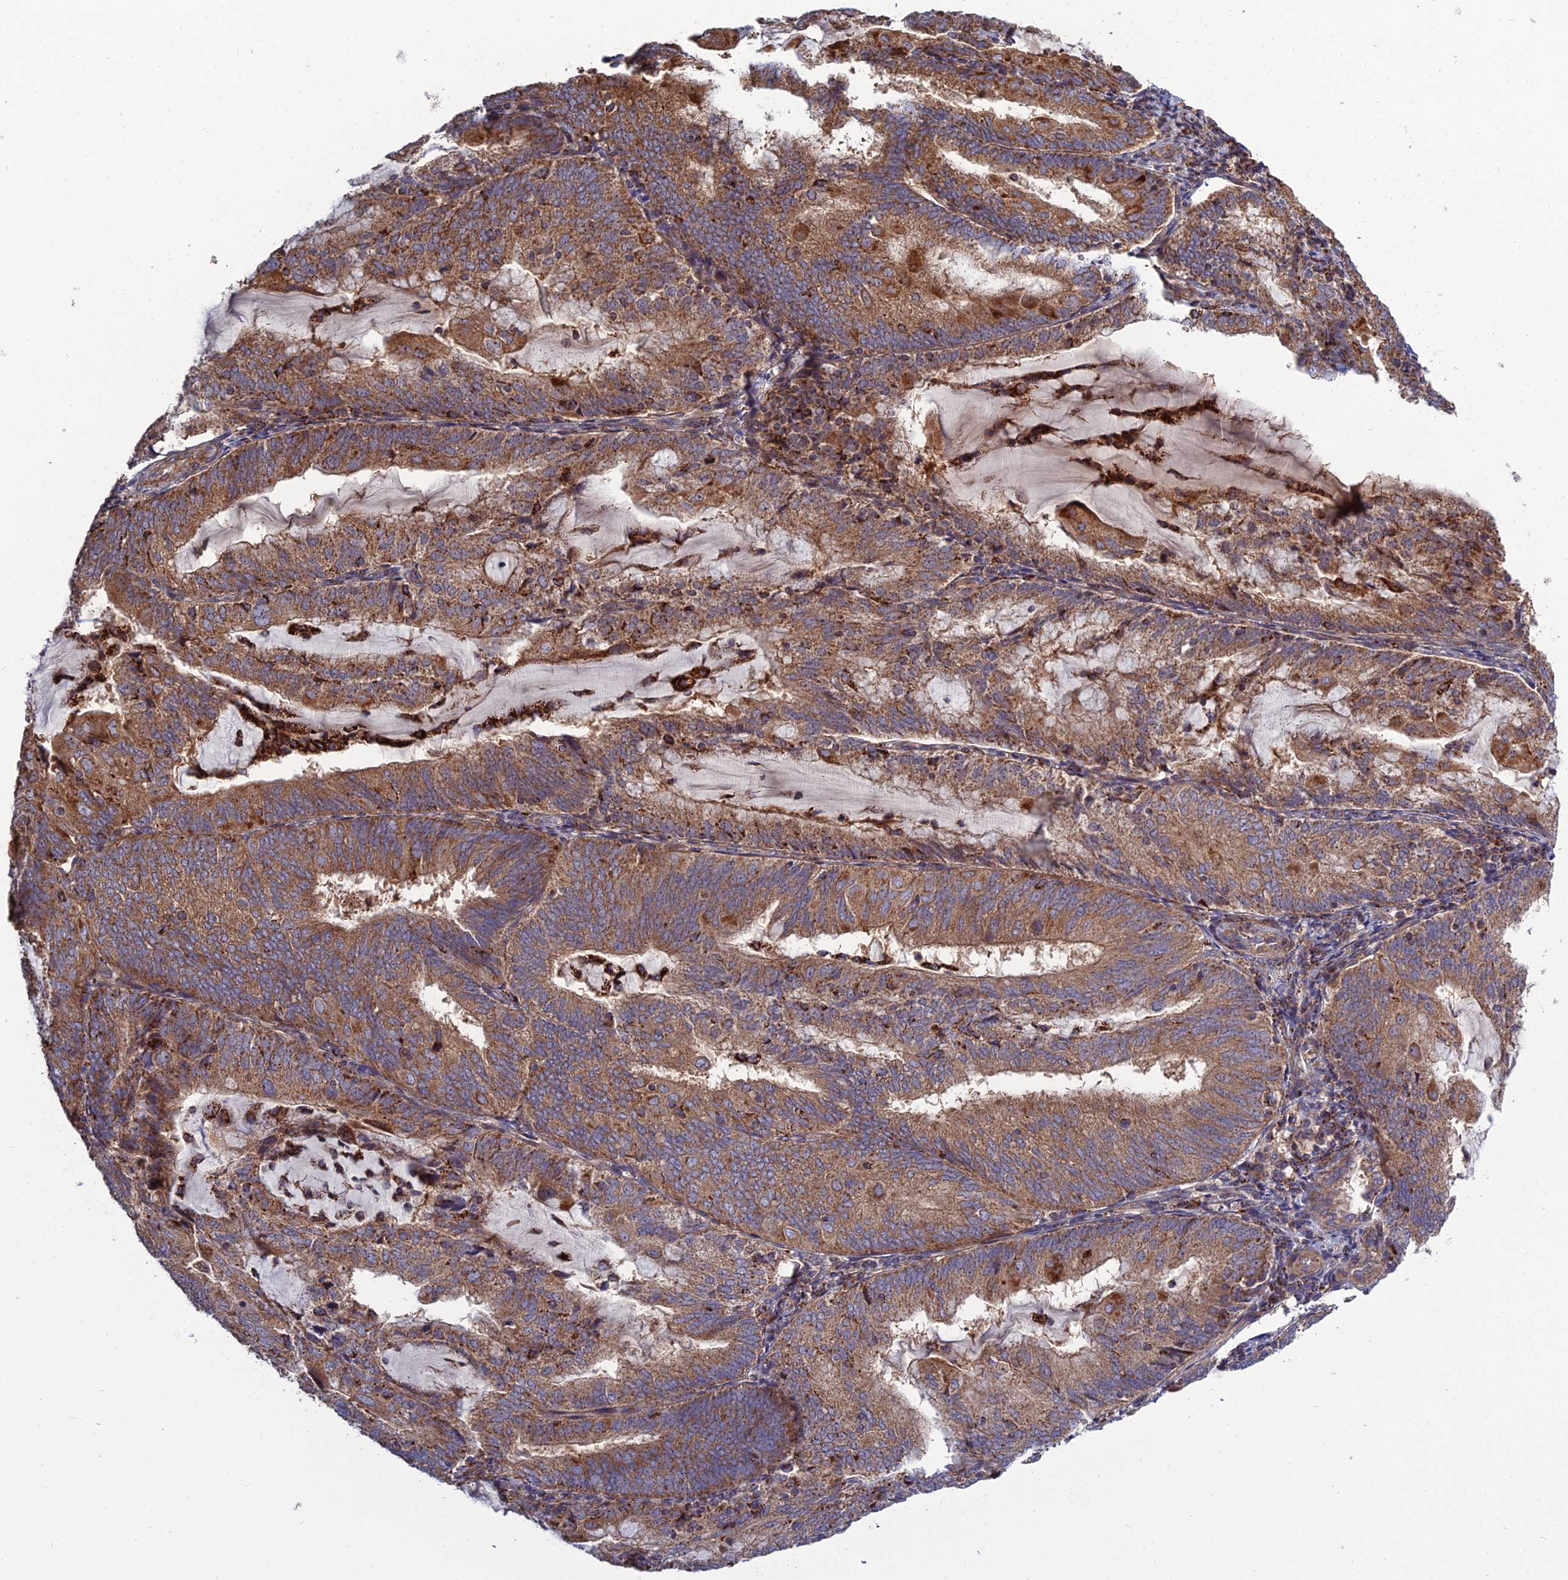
{"staining": {"intensity": "moderate", "quantity": ">75%", "location": "cytoplasmic/membranous"}, "tissue": "endometrial cancer", "cell_type": "Tumor cells", "image_type": "cancer", "snomed": [{"axis": "morphology", "description": "Adenocarcinoma, NOS"}, {"axis": "topography", "description": "Endometrium"}], "caption": "Human adenocarcinoma (endometrial) stained for a protein (brown) exhibits moderate cytoplasmic/membranous positive positivity in approximately >75% of tumor cells.", "gene": "RIC8B", "patient": {"sex": "female", "age": 81}}